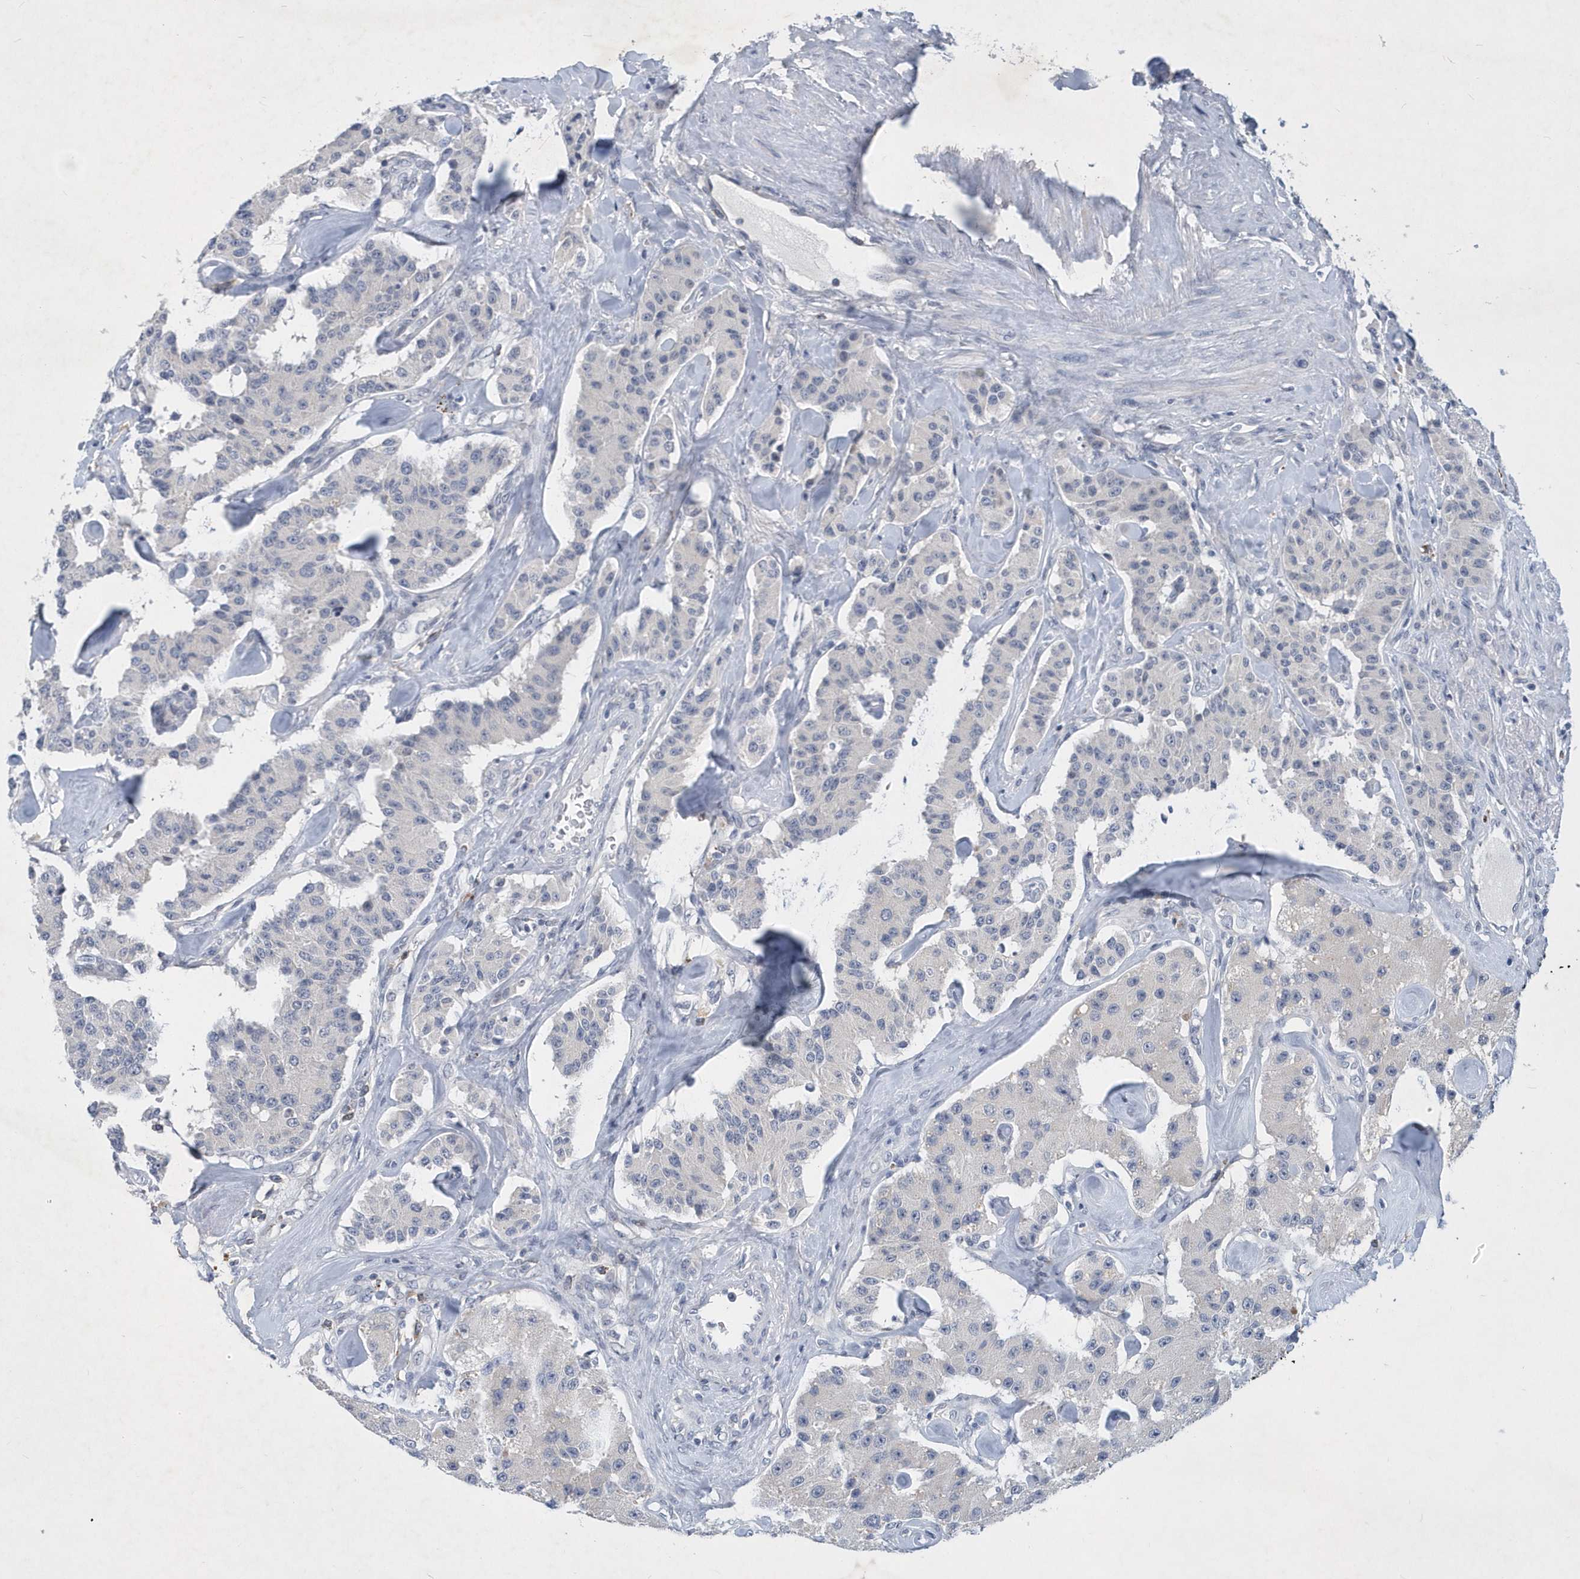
{"staining": {"intensity": "negative", "quantity": "none", "location": "none"}, "tissue": "carcinoid", "cell_type": "Tumor cells", "image_type": "cancer", "snomed": [{"axis": "morphology", "description": "Carcinoid, malignant, NOS"}, {"axis": "topography", "description": "Pancreas"}], "caption": "A micrograph of human carcinoid is negative for staining in tumor cells. (Brightfield microscopy of DAB (3,3'-diaminobenzidine) immunohistochemistry at high magnification).", "gene": "SRGAP3", "patient": {"sex": "male", "age": 41}}